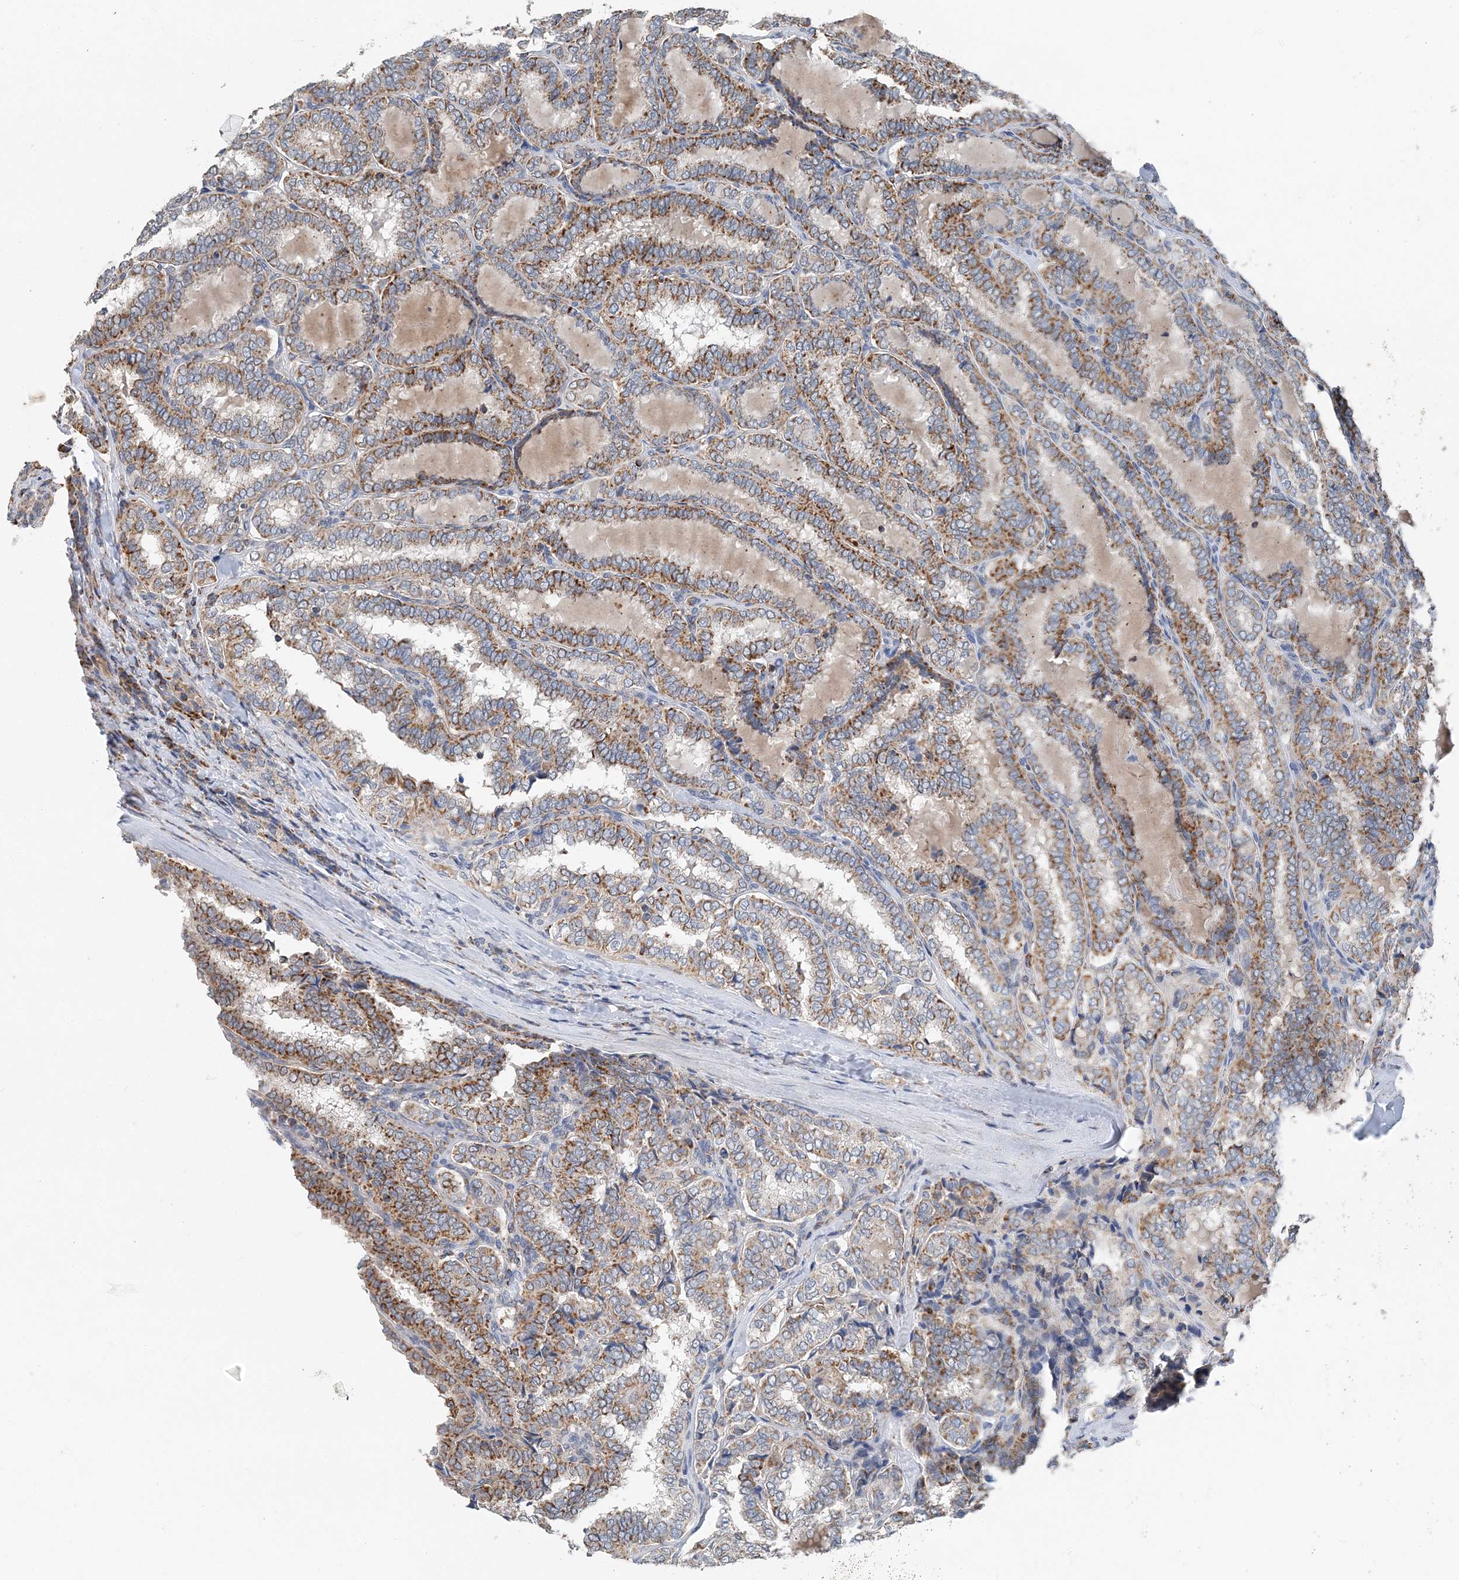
{"staining": {"intensity": "moderate", "quantity": ">75%", "location": "cytoplasmic/membranous"}, "tissue": "thyroid cancer", "cell_type": "Tumor cells", "image_type": "cancer", "snomed": [{"axis": "morphology", "description": "Normal tissue, NOS"}, {"axis": "morphology", "description": "Papillary adenocarcinoma, NOS"}, {"axis": "topography", "description": "Thyroid gland"}], "caption": "High-power microscopy captured an immunohistochemistry photomicrograph of thyroid cancer (papillary adenocarcinoma), revealing moderate cytoplasmic/membranous expression in about >75% of tumor cells.", "gene": "SPRY2", "patient": {"sex": "female", "age": 30}}